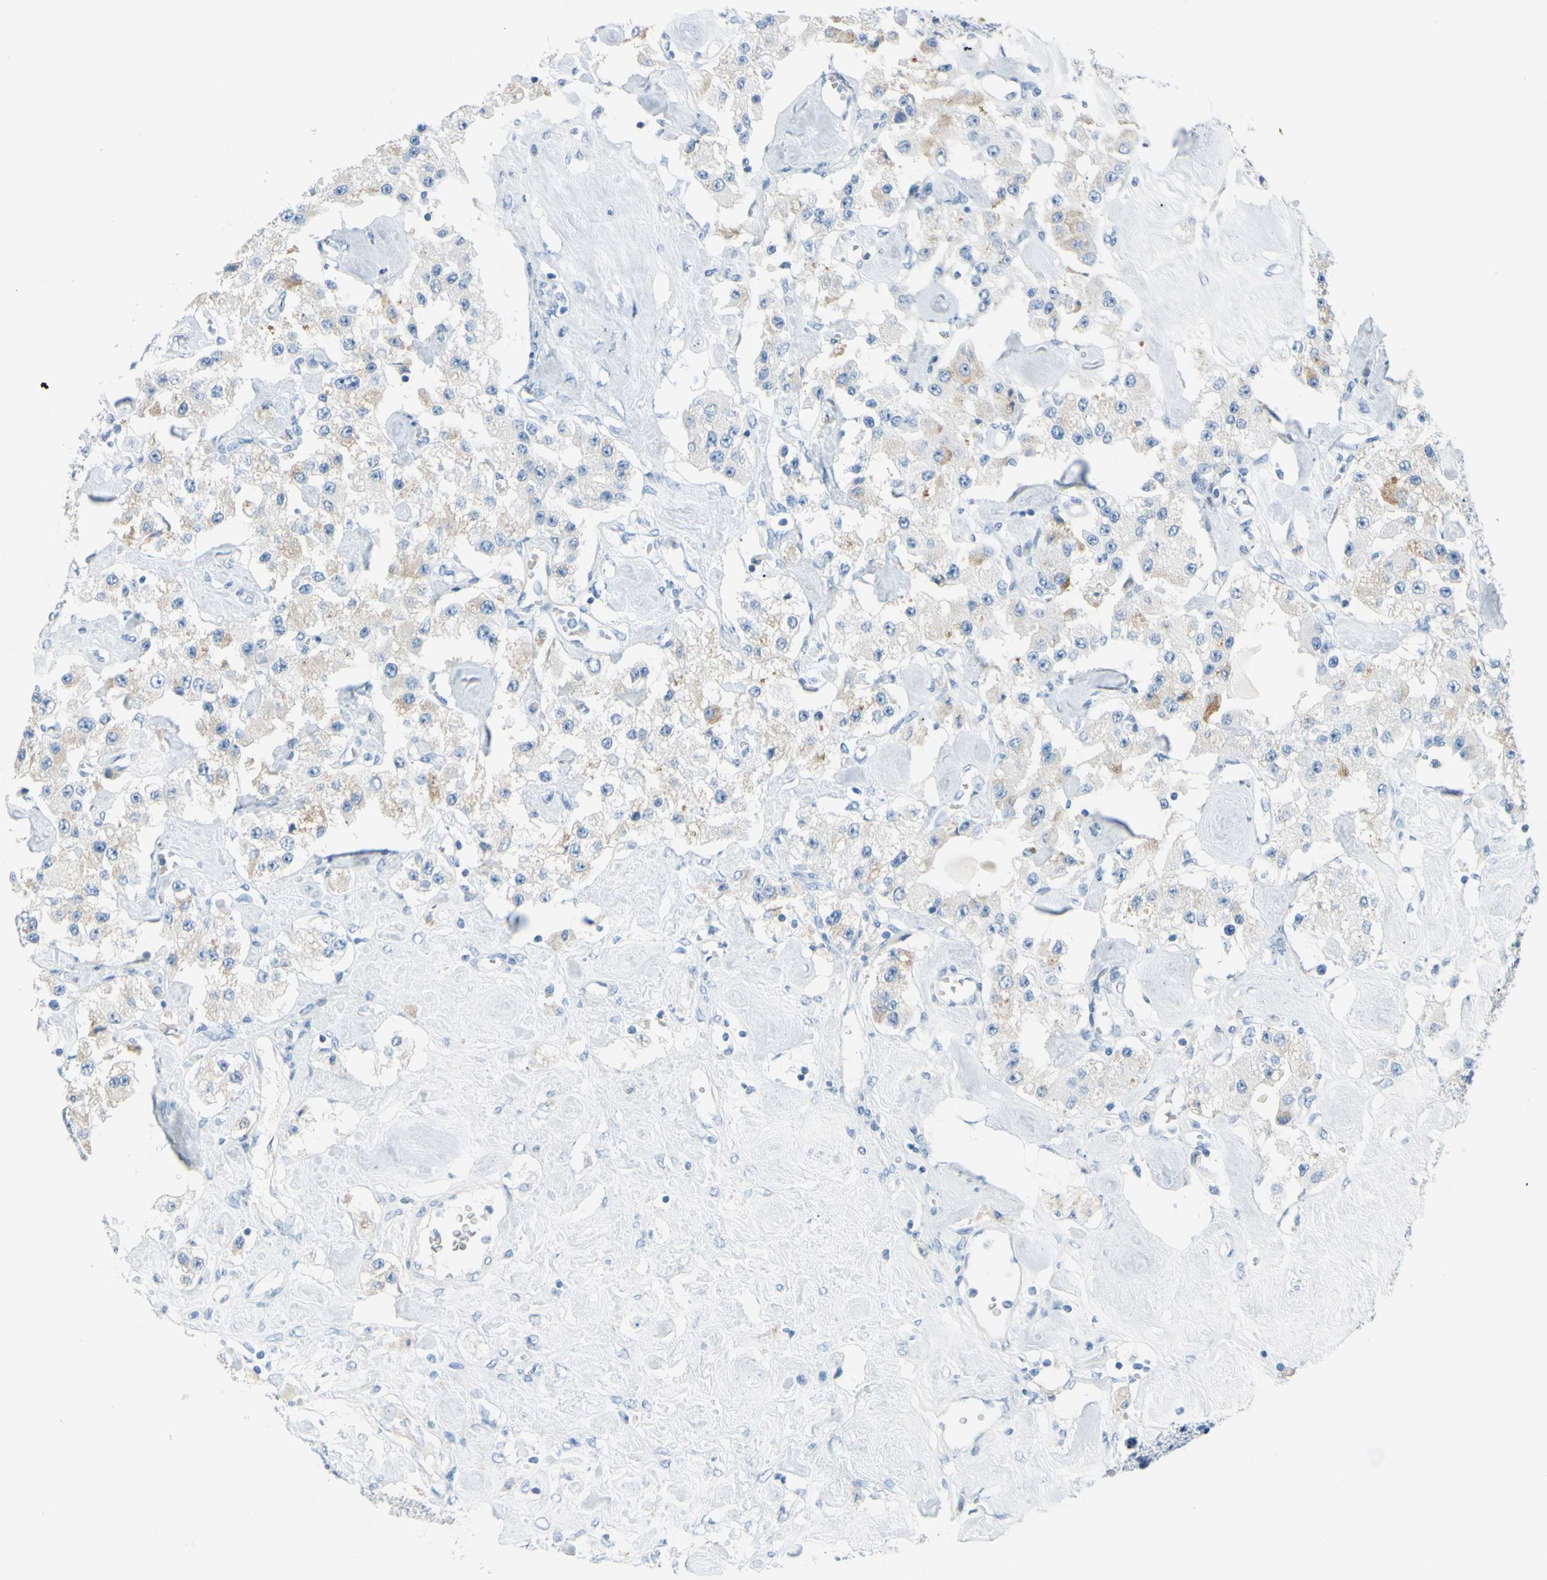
{"staining": {"intensity": "weak", "quantity": "<25%", "location": "cytoplasmic/membranous"}, "tissue": "carcinoid", "cell_type": "Tumor cells", "image_type": "cancer", "snomed": [{"axis": "morphology", "description": "Carcinoid, malignant, NOS"}, {"axis": "topography", "description": "Pancreas"}], "caption": "Protein analysis of carcinoid demonstrates no significant expression in tumor cells. (DAB (3,3'-diaminobenzidine) IHC visualized using brightfield microscopy, high magnification).", "gene": "DCT", "patient": {"sex": "male", "age": 41}}